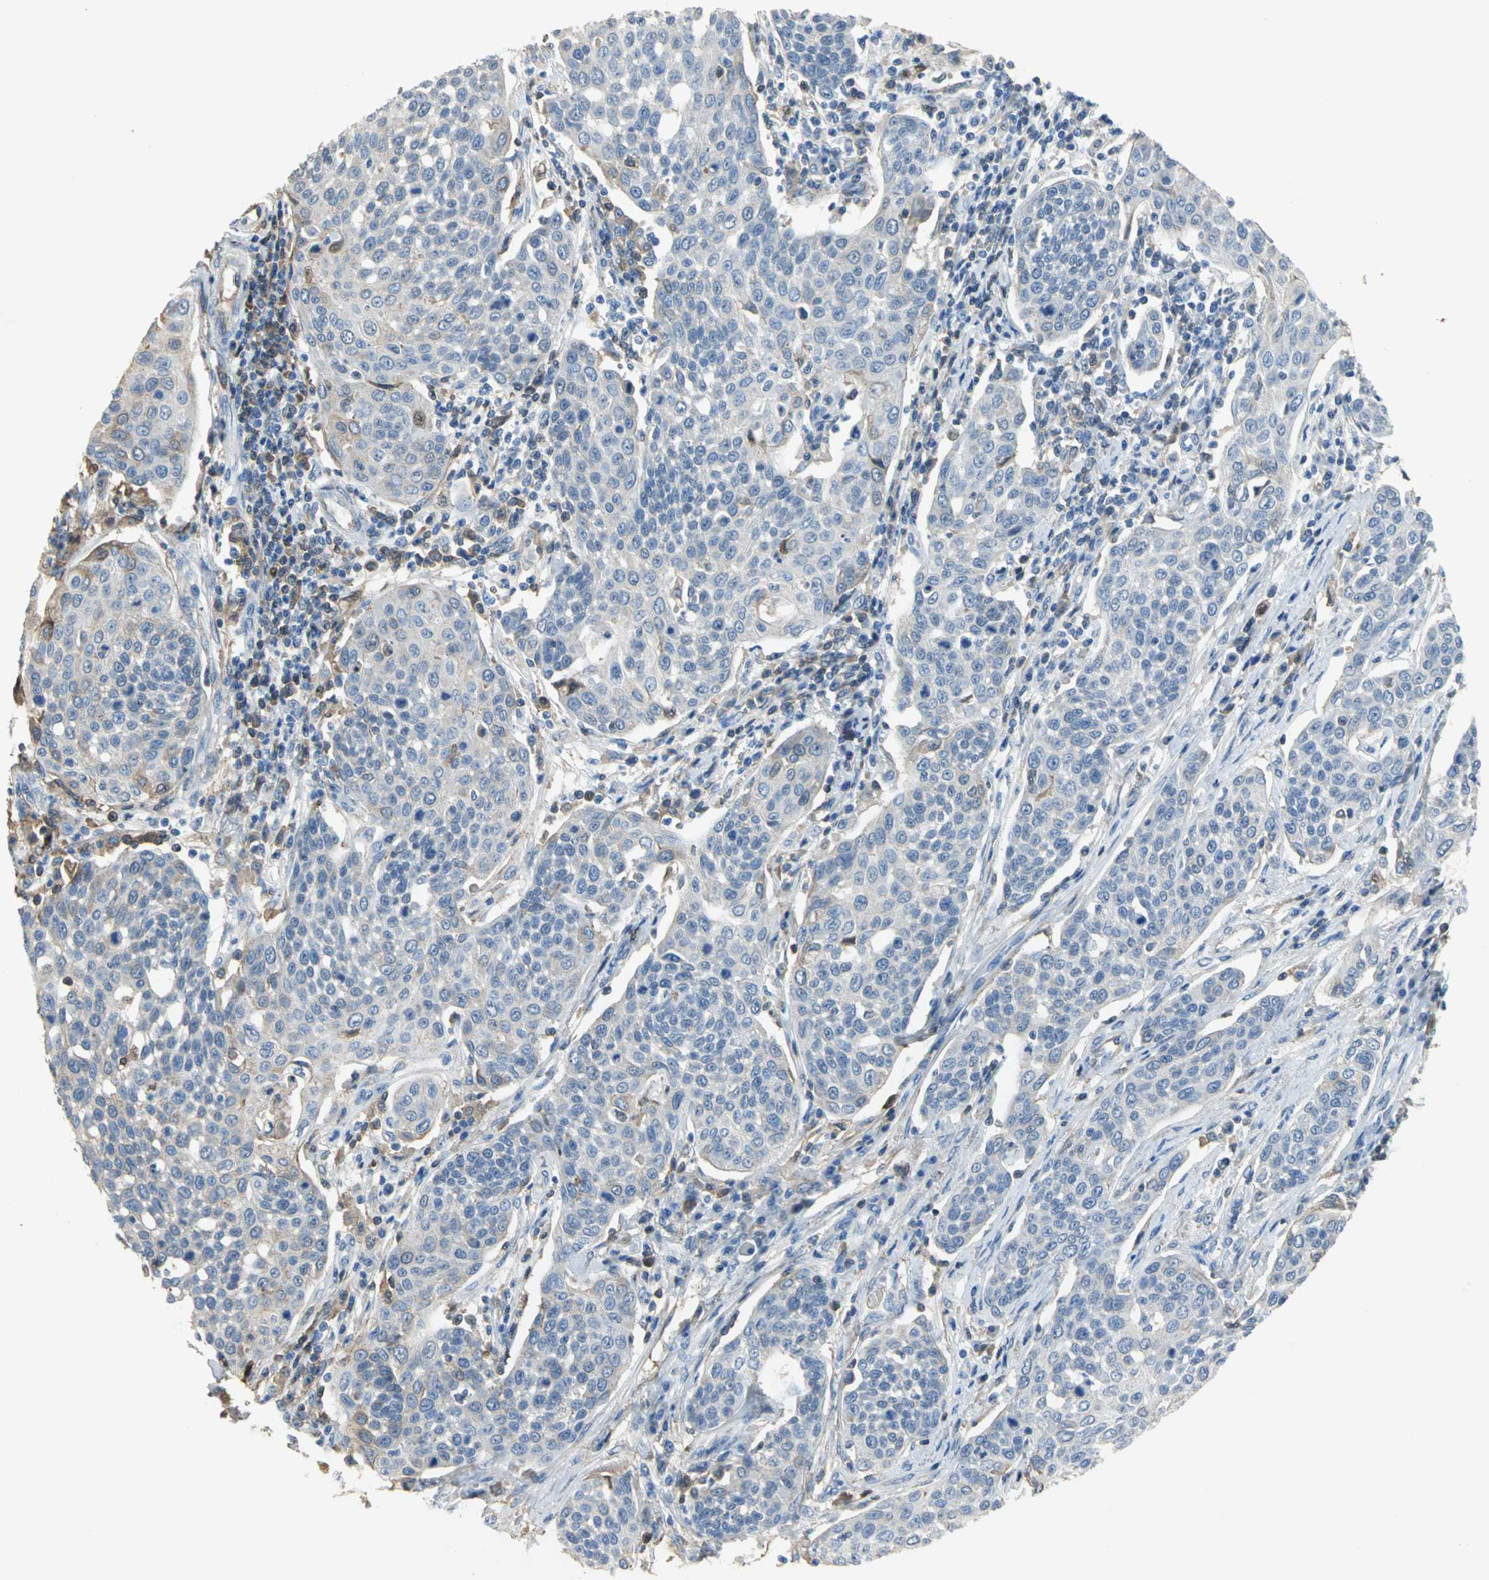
{"staining": {"intensity": "weak", "quantity": "25%-75%", "location": "cytoplasmic/membranous"}, "tissue": "cervical cancer", "cell_type": "Tumor cells", "image_type": "cancer", "snomed": [{"axis": "morphology", "description": "Squamous cell carcinoma, NOS"}, {"axis": "topography", "description": "Cervix"}], "caption": "This is a histology image of immunohistochemistry staining of cervical cancer (squamous cell carcinoma), which shows weak staining in the cytoplasmic/membranous of tumor cells.", "gene": "GYG2", "patient": {"sex": "female", "age": 34}}